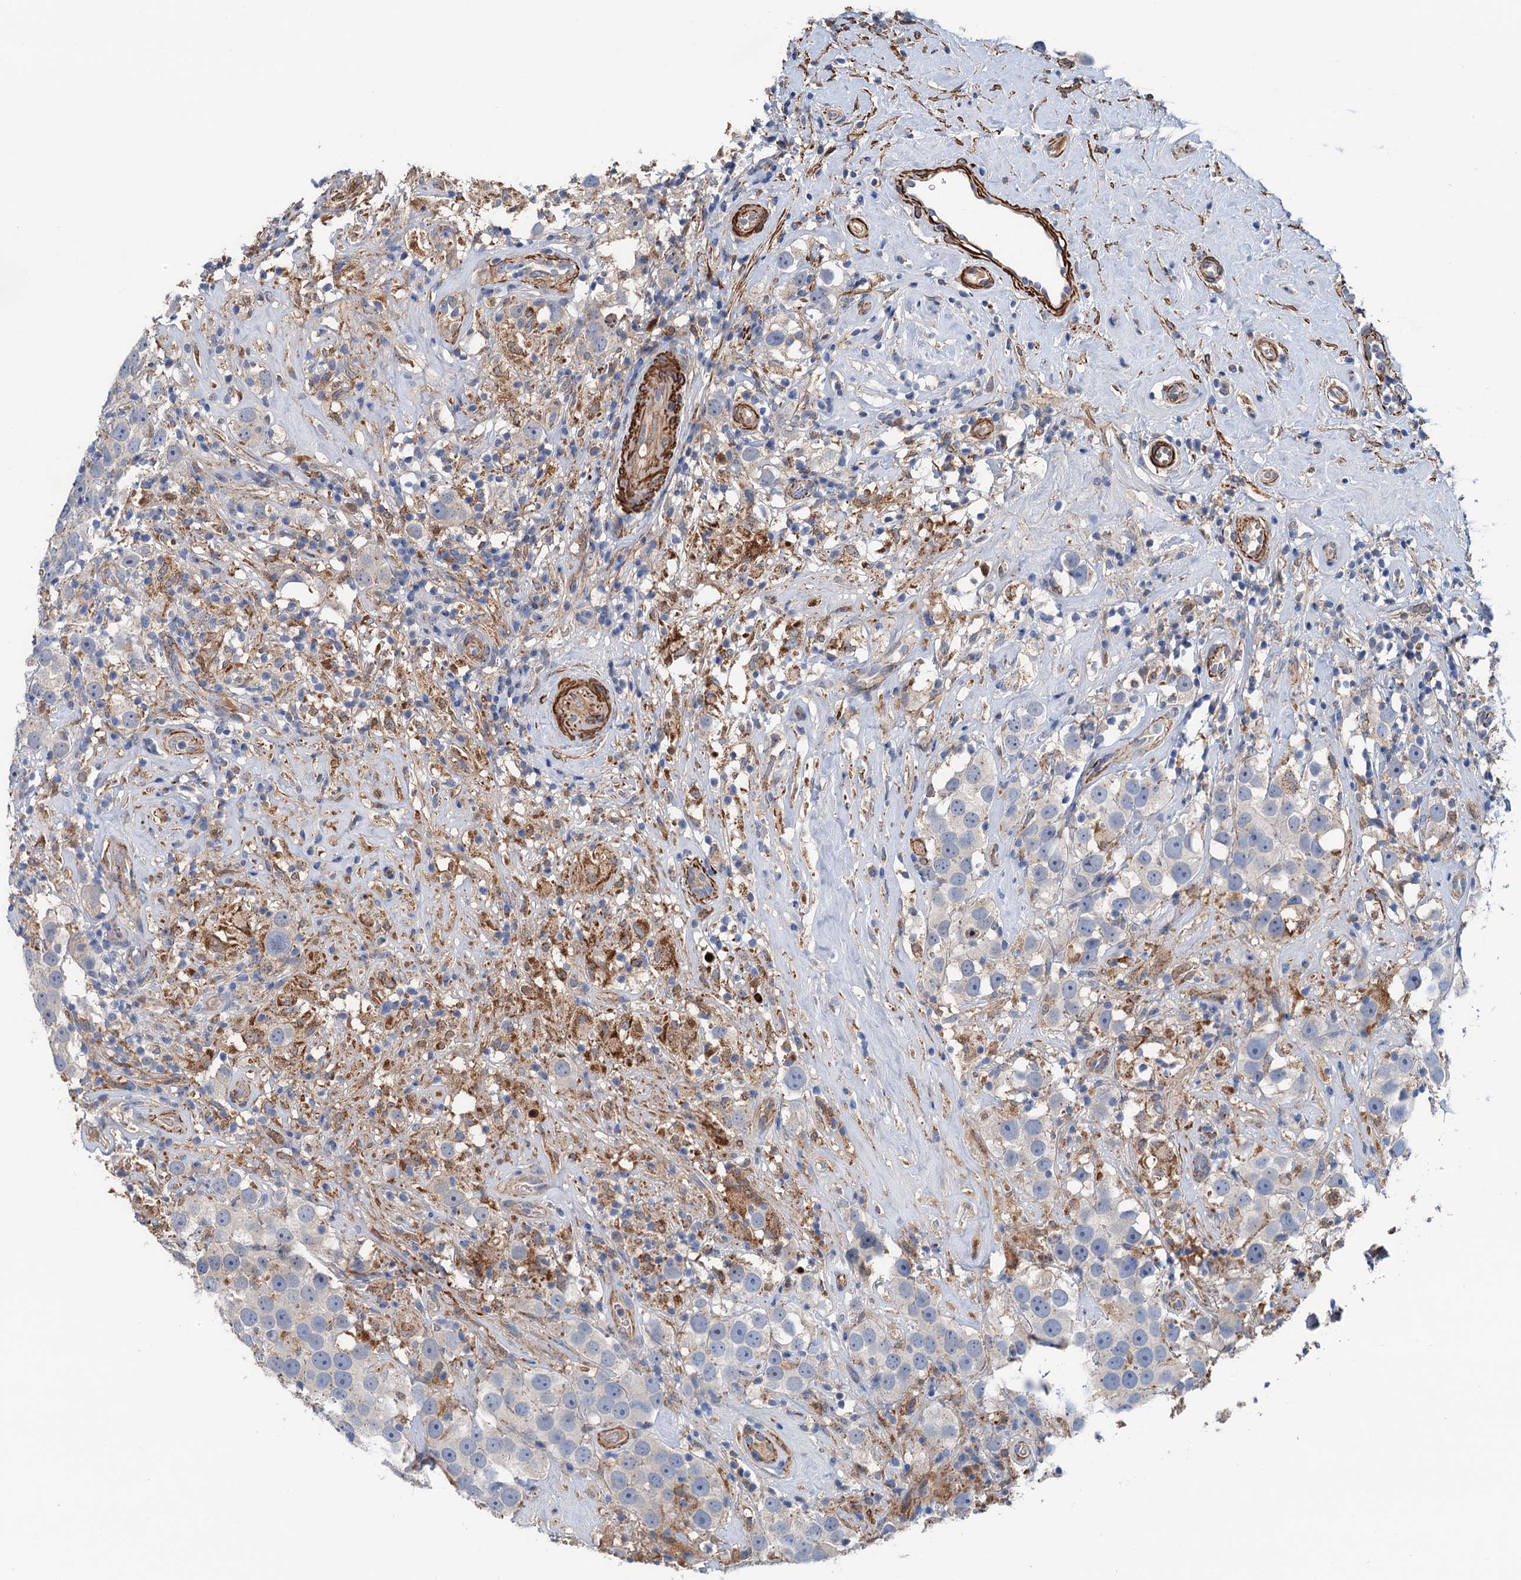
{"staining": {"intensity": "negative", "quantity": "none", "location": "none"}, "tissue": "testis cancer", "cell_type": "Tumor cells", "image_type": "cancer", "snomed": [{"axis": "morphology", "description": "Seminoma, NOS"}, {"axis": "topography", "description": "Testis"}], "caption": "This is an immunohistochemistry histopathology image of human testis cancer. There is no expression in tumor cells.", "gene": "CSTPP1", "patient": {"sex": "male", "age": 49}}